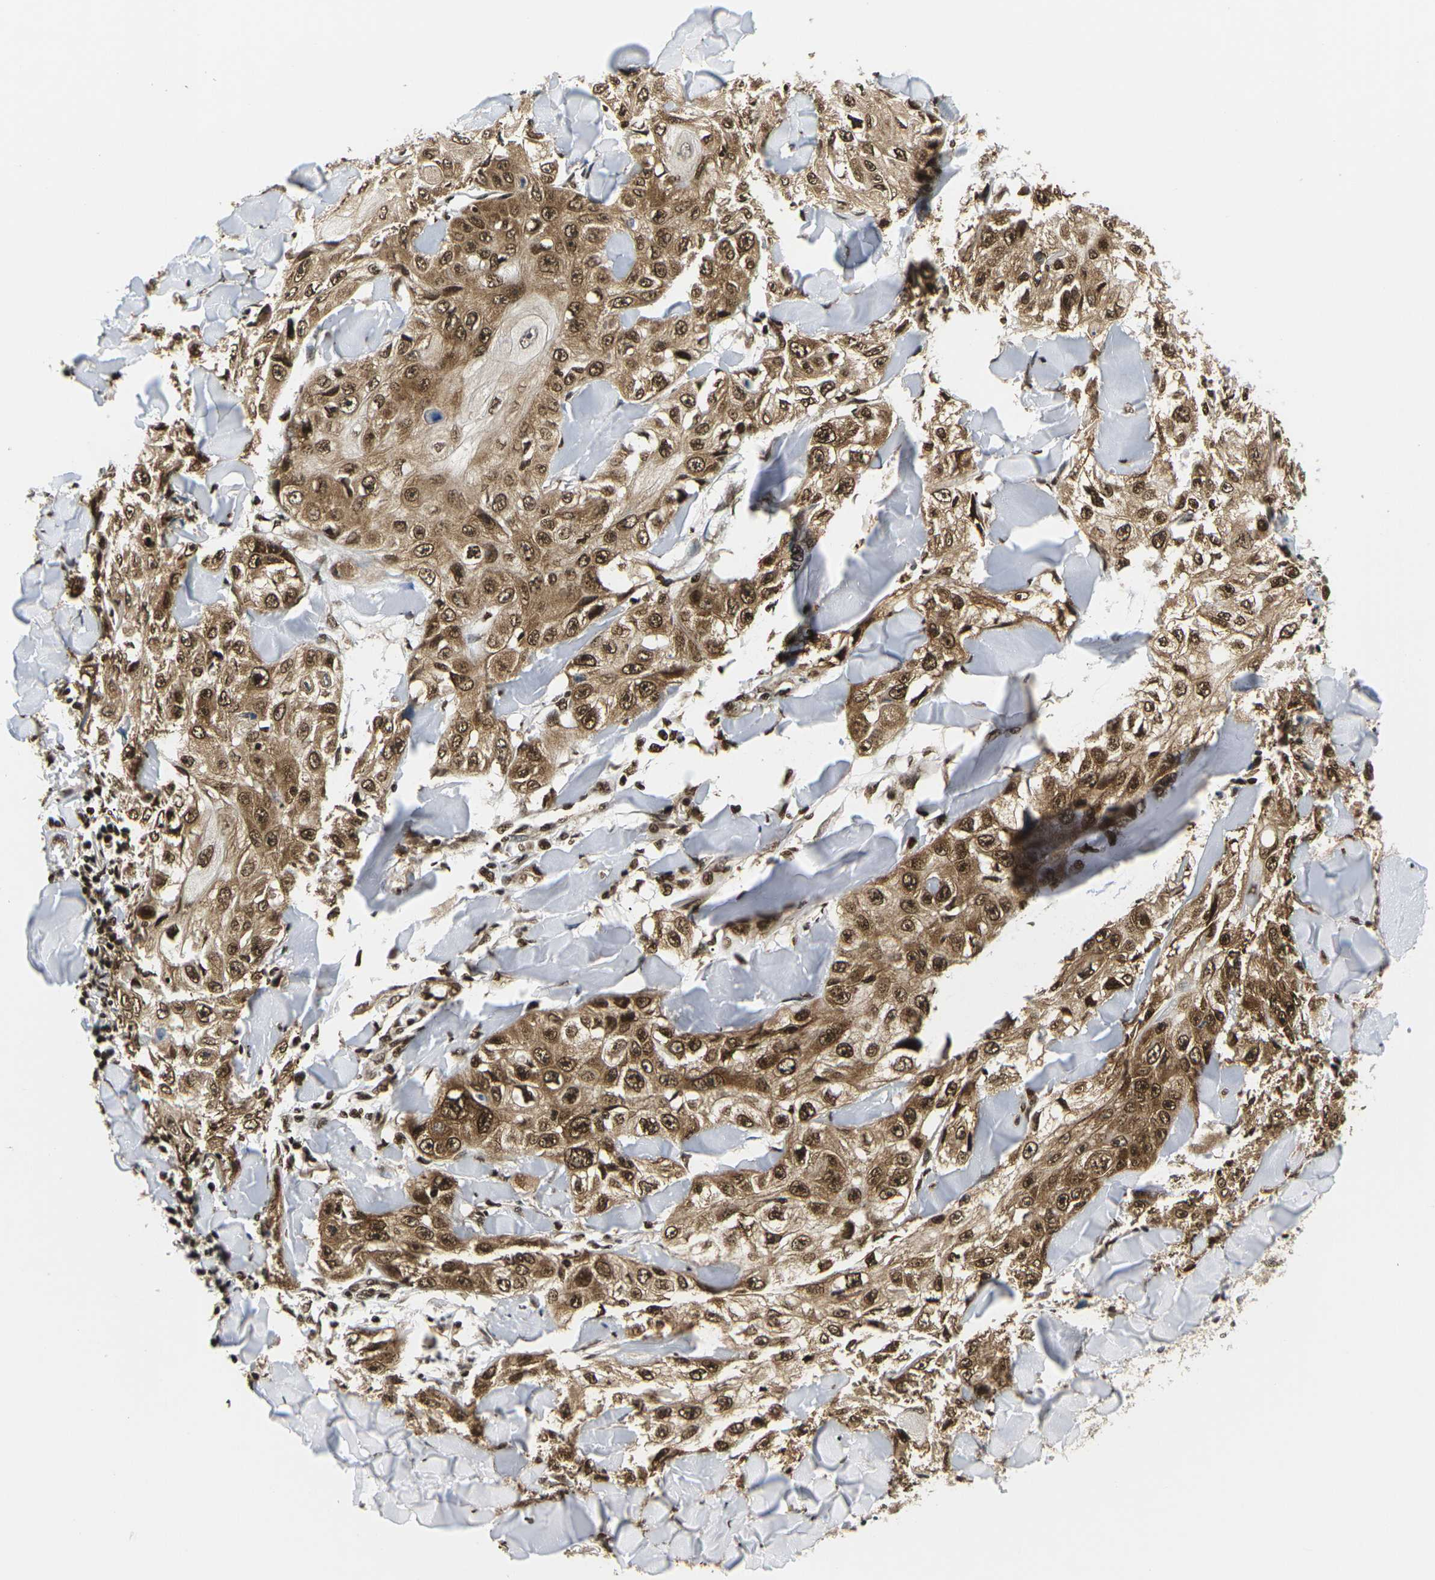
{"staining": {"intensity": "moderate", "quantity": ">75%", "location": "cytoplasmic/membranous,nuclear"}, "tissue": "skin cancer", "cell_type": "Tumor cells", "image_type": "cancer", "snomed": [{"axis": "morphology", "description": "Squamous cell carcinoma, NOS"}, {"axis": "topography", "description": "Skin"}], "caption": "IHC histopathology image of neoplastic tissue: human skin cancer stained using IHC demonstrates medium levels of moderate protein expression localized specifically in the cytoplasmic/membranous and nuclear of tumor cells, appearing as a cytoplasmic/membranous and nuclear brown color.", "gene": "CELF1", "patient": {"sex": "male", "age": 86}}